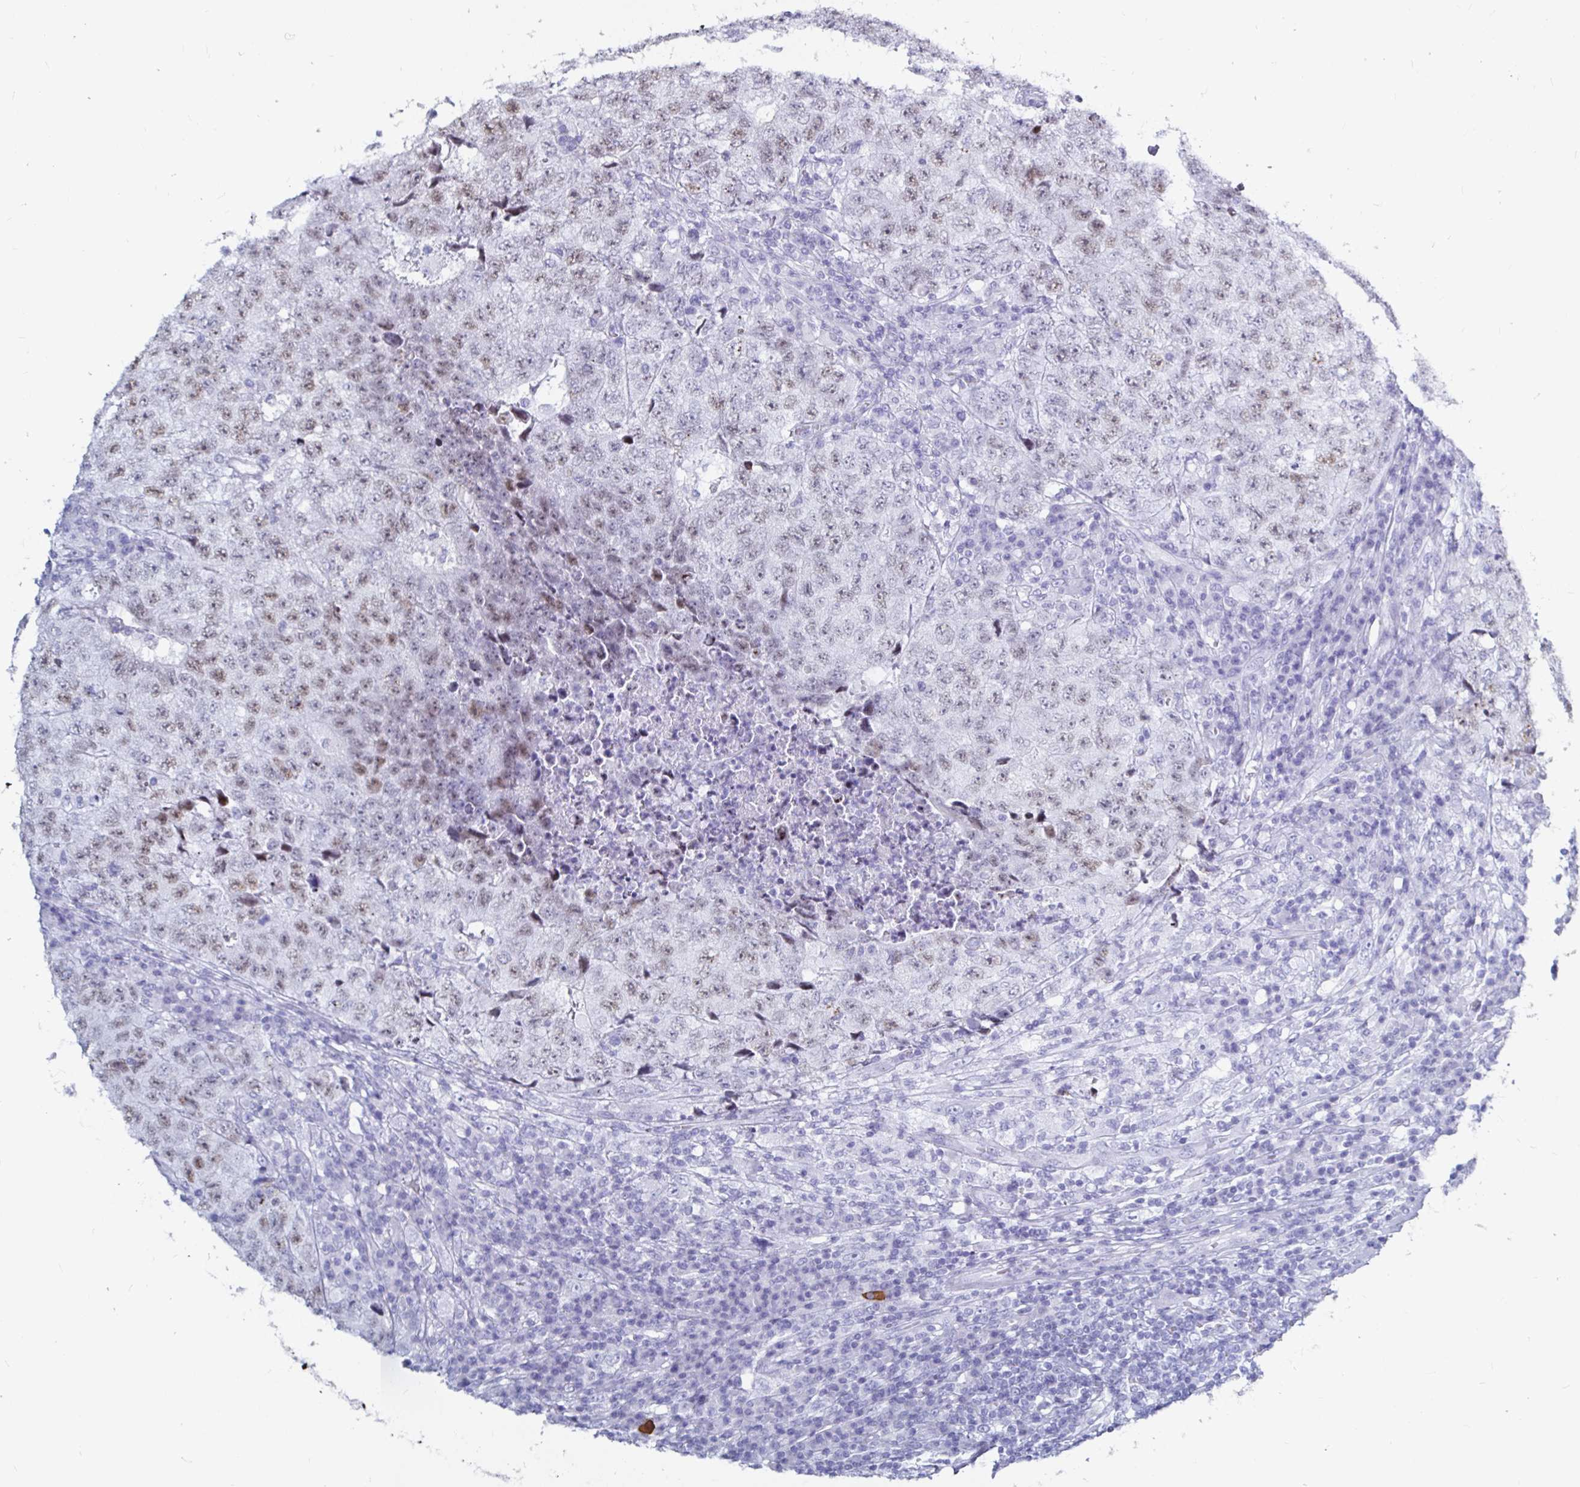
{"staining": {"intensity": "weak", "quantity": "25%-75%", "location": "nuclear"}, "tissue": "testis cancer", "cell_type": "Tumor cells", "image_type": "cancer", "snomed": [{"axis": "morphology", "description": "Necrosis, NOS"}, {"axis": "morphology", "description": "Carcinoma, Embryonal, NOS"}, {"axis": "topography", "description": "Testis"}], "caption": "Weak nuclear protein staining is appreciated in about 25%-75% of tumor cells in testis cancer. (IHC, brightfield microscopy, high magnification).", "gene": "LUZP4", "patient": {"sex": "male", "age": 19}}